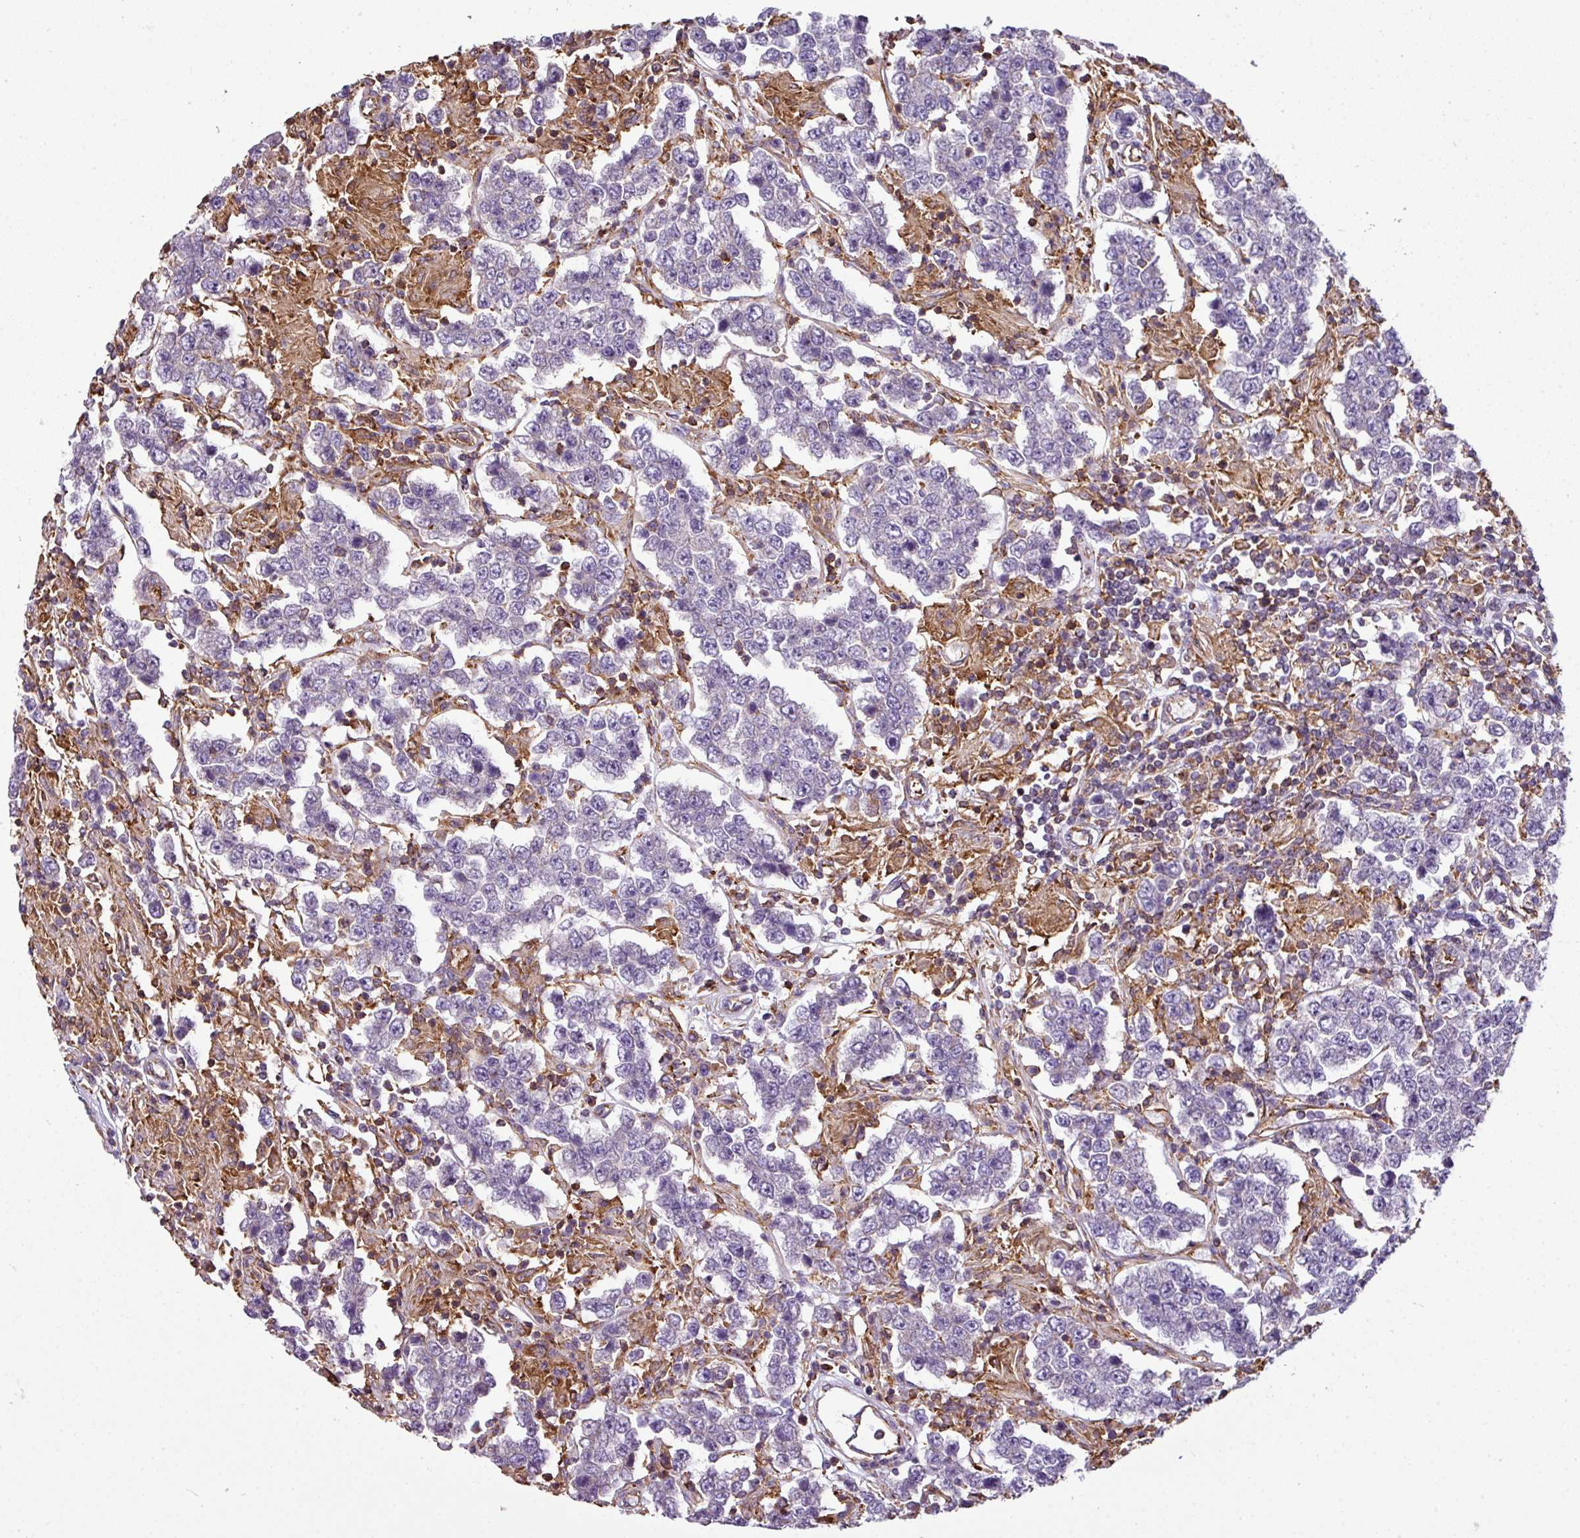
{"staining": {"intensity": "negative", "quantity": "none", "location": "none"}, "tissue": "testis cancer", "cell_type": "Tumor cells", "image_type": "cancer", "snomed": [{"axis": "morphology", "description": "Normal tissue, NOS"}, {"axis": "morphology", "description": "Urothelial carcinoma, High grade"}, {"axis": "morphology", "description": "Seminoma, NOS"}, {"axis": "morphology", "description": "Carcinoma, Embryonal, NOS"}, {"axis": "topography", "description": "Urinary bladder"}, {"axis": "topography", "description": "Testis"}], "caption": "The micrograph displays no significant staining in tumor cells of testis cancer (urothelial carcinoma (high-grade)). The staining was performed using DAB to visualize the protein expression in brown, while the nuclei were stained in blue with hematoxylin (Magnification: 20x).", "gene": "XNDC1N", "patient": {"sex": "male", "age": 41}}